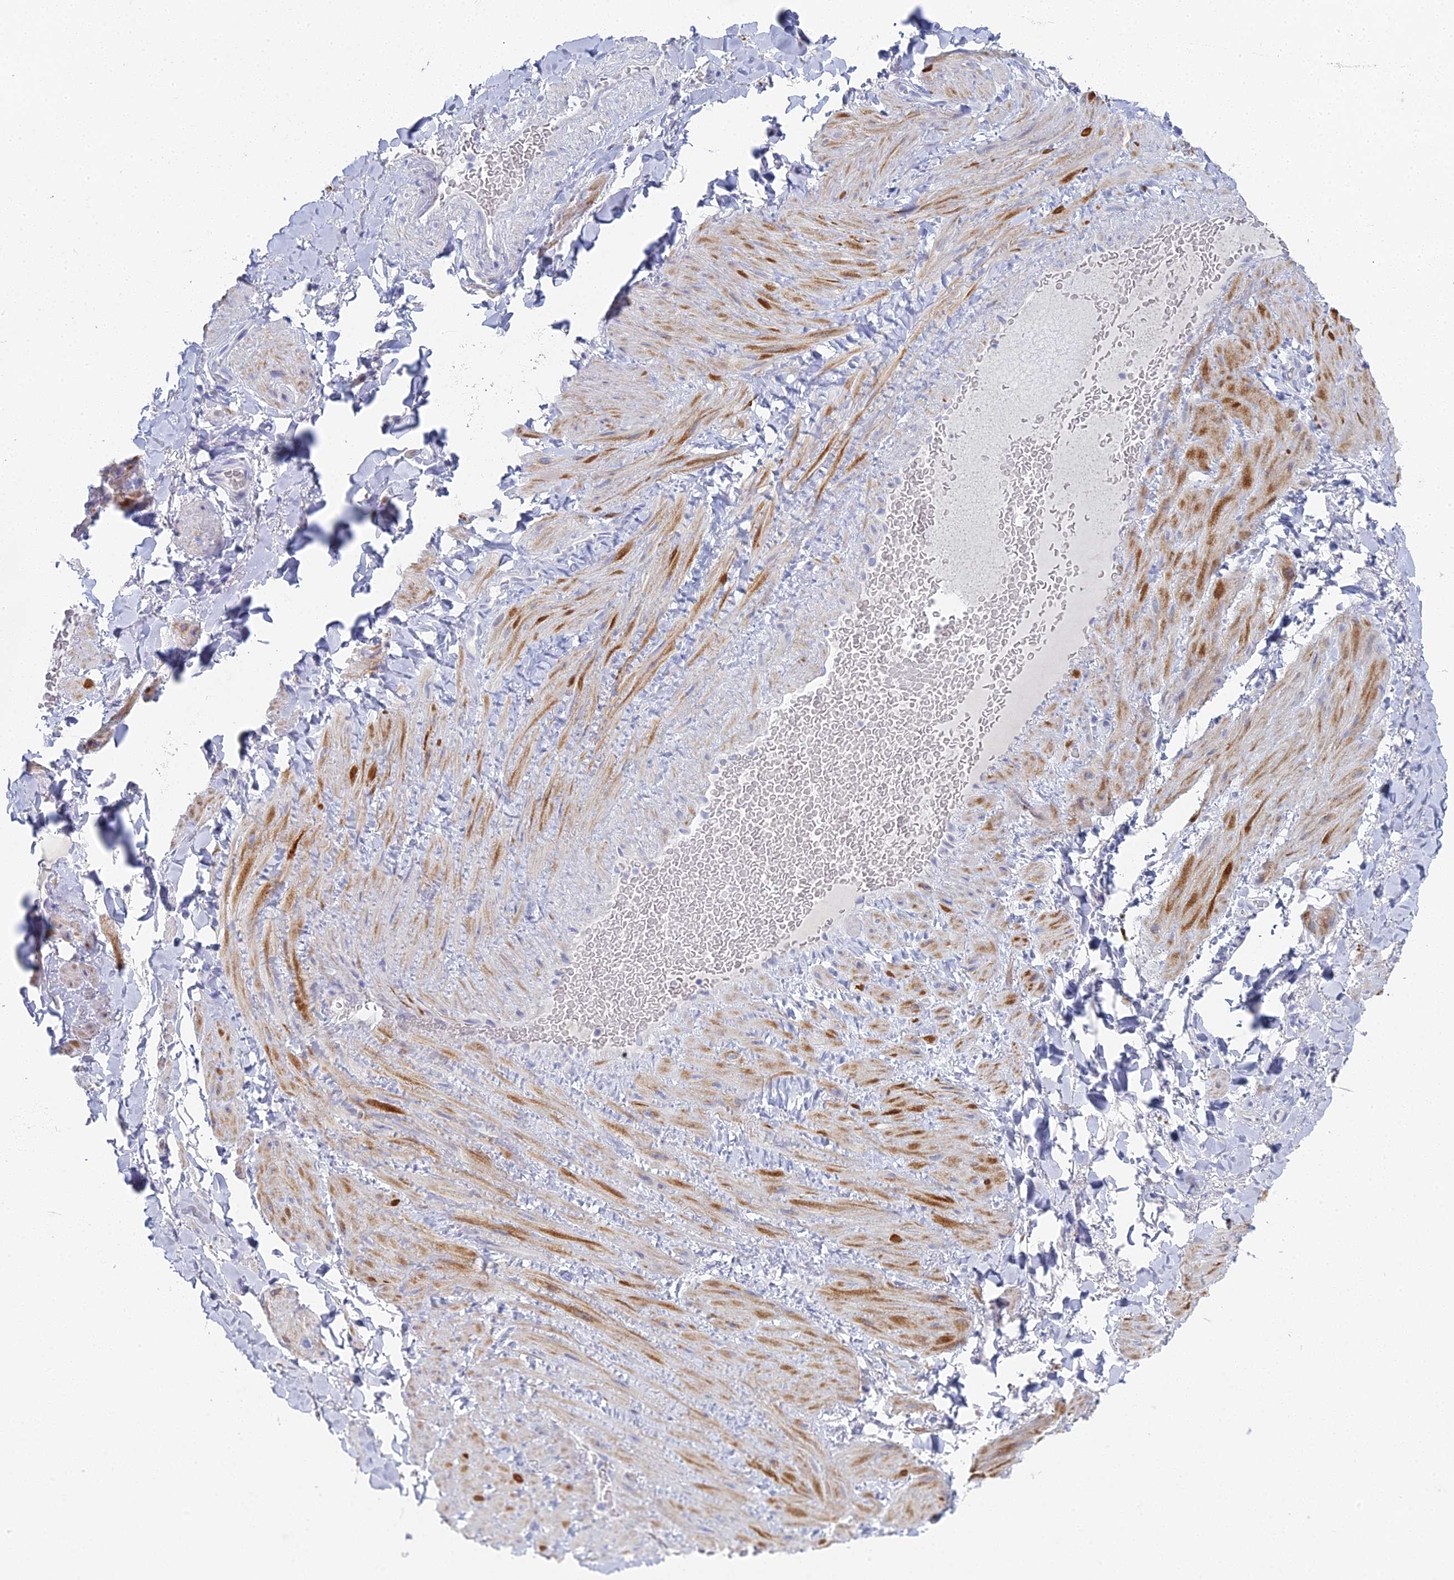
{"staining": {"intensity": "negative", "quantity": "none", "location": "none"}, "tissue": "adipose tissue", "cell_type": "Adipocytes", "image_type": "normal", "snomed": [{"axis": "morphology", "description": "Normal tissue, NOS"}, {"axis": "topography", "description": "Soft tissue"}, {"axis": "topography", "description": "Vascular tissue"}], "caption": "This is a micrograph of IHC staining of normal adipose tissue, which shows no staining in adipocytes.", "gene": "ALPP", "patient": {"sex": "male", "age": 54}}